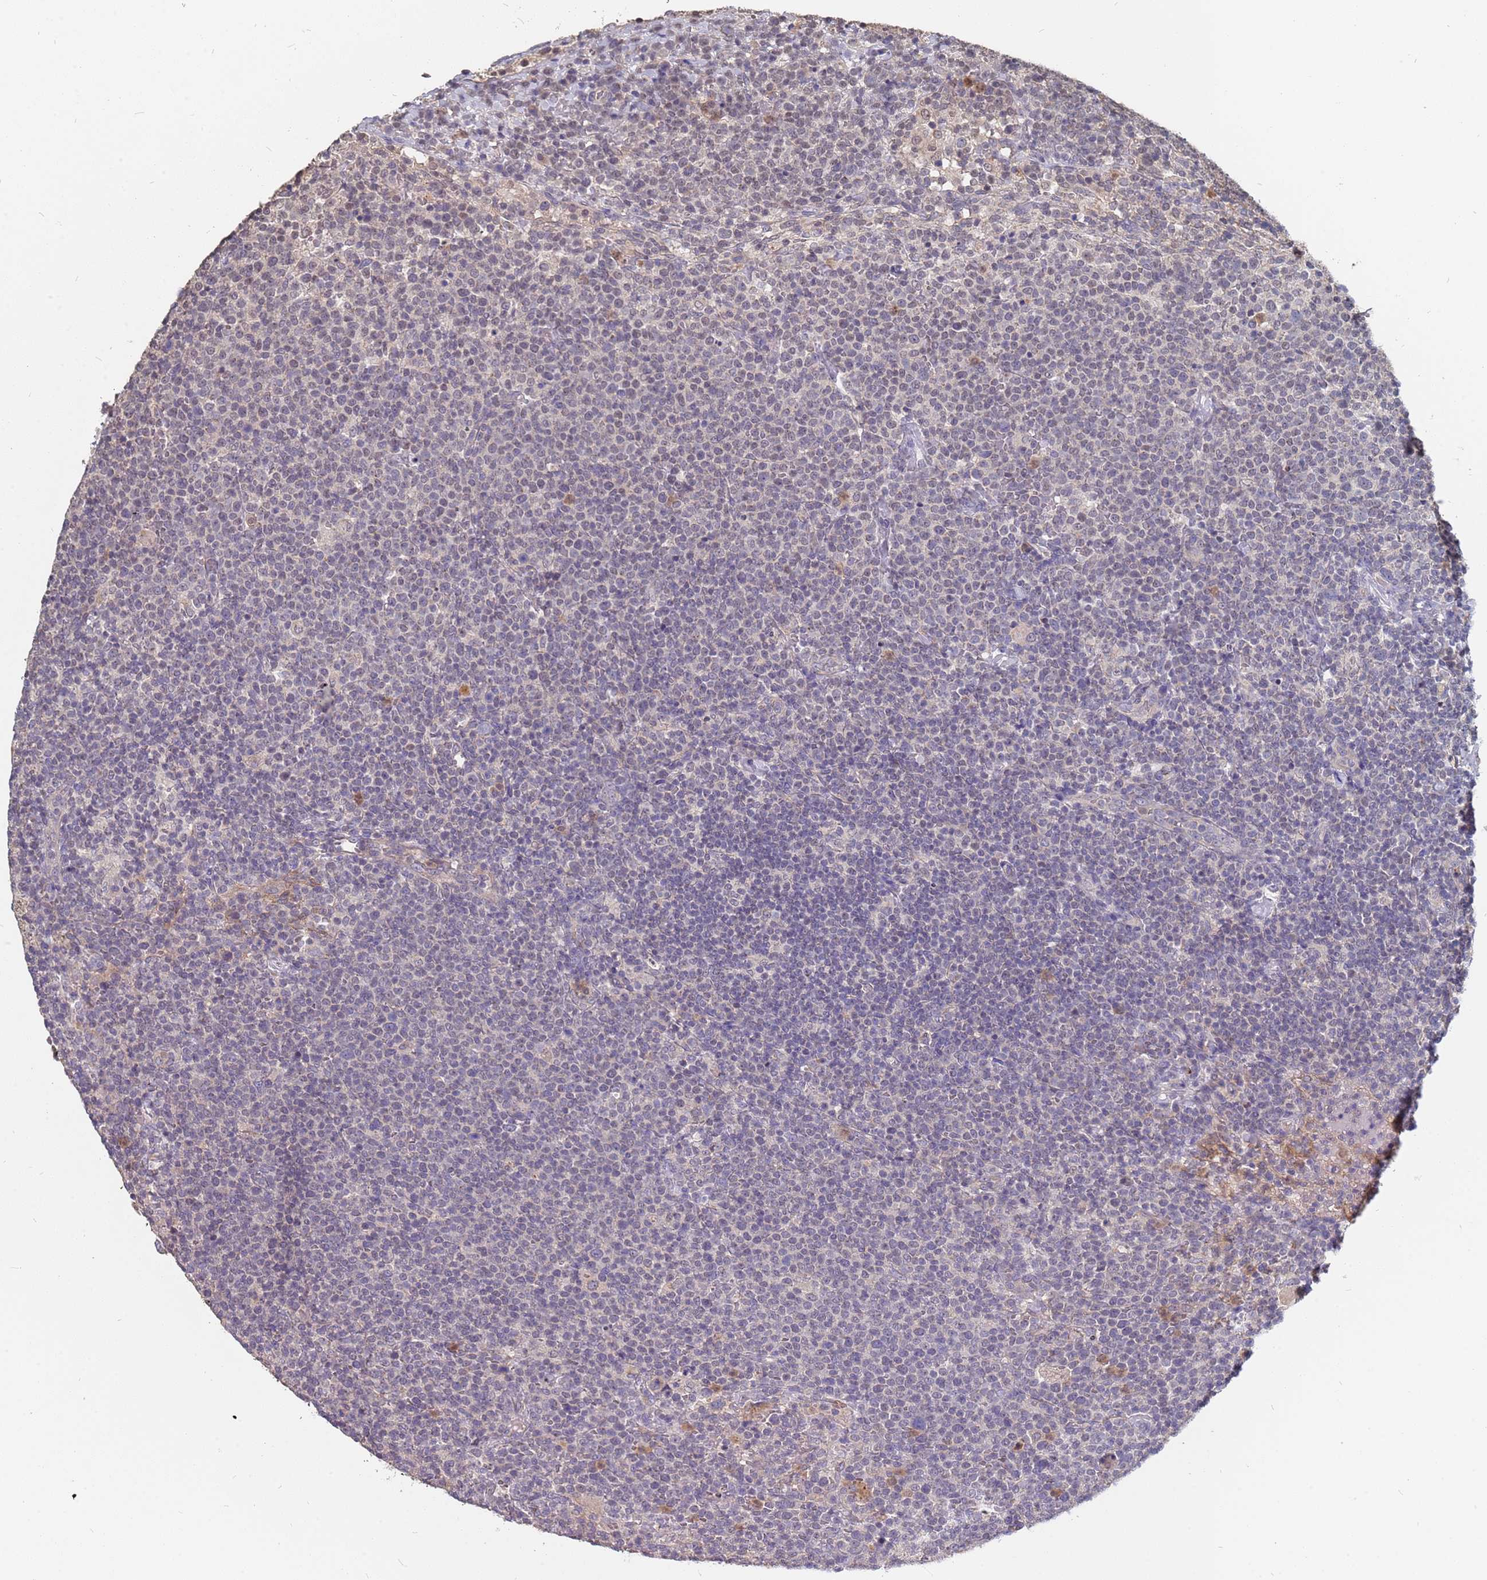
{"staining": {"intensity": "negative", "quantity": "none", "location": "none"}, "tissue": "lymphoma", "cell_type": "Tumor cells", "image_type": "cancer", "snomed": [{"axis": "morphology", "description": "Malignant lymphoma, non-Hodgkin's type, High grade"}, {"axis": "topography", "description": "Lymph node"}], "caption": "There is no significant positivity in tumor cells of malignant lymphoma, non-Hodgkin's type (high-grade). (Stains: DAB (3,3'-diaminobenzidine) immunohistochemistry with hematoxylin counter stain, Microscopy: brightfield microscopy at high magnification).", "gene": "TCEANC2", "patient": {"sex": "male", "age": 61}}